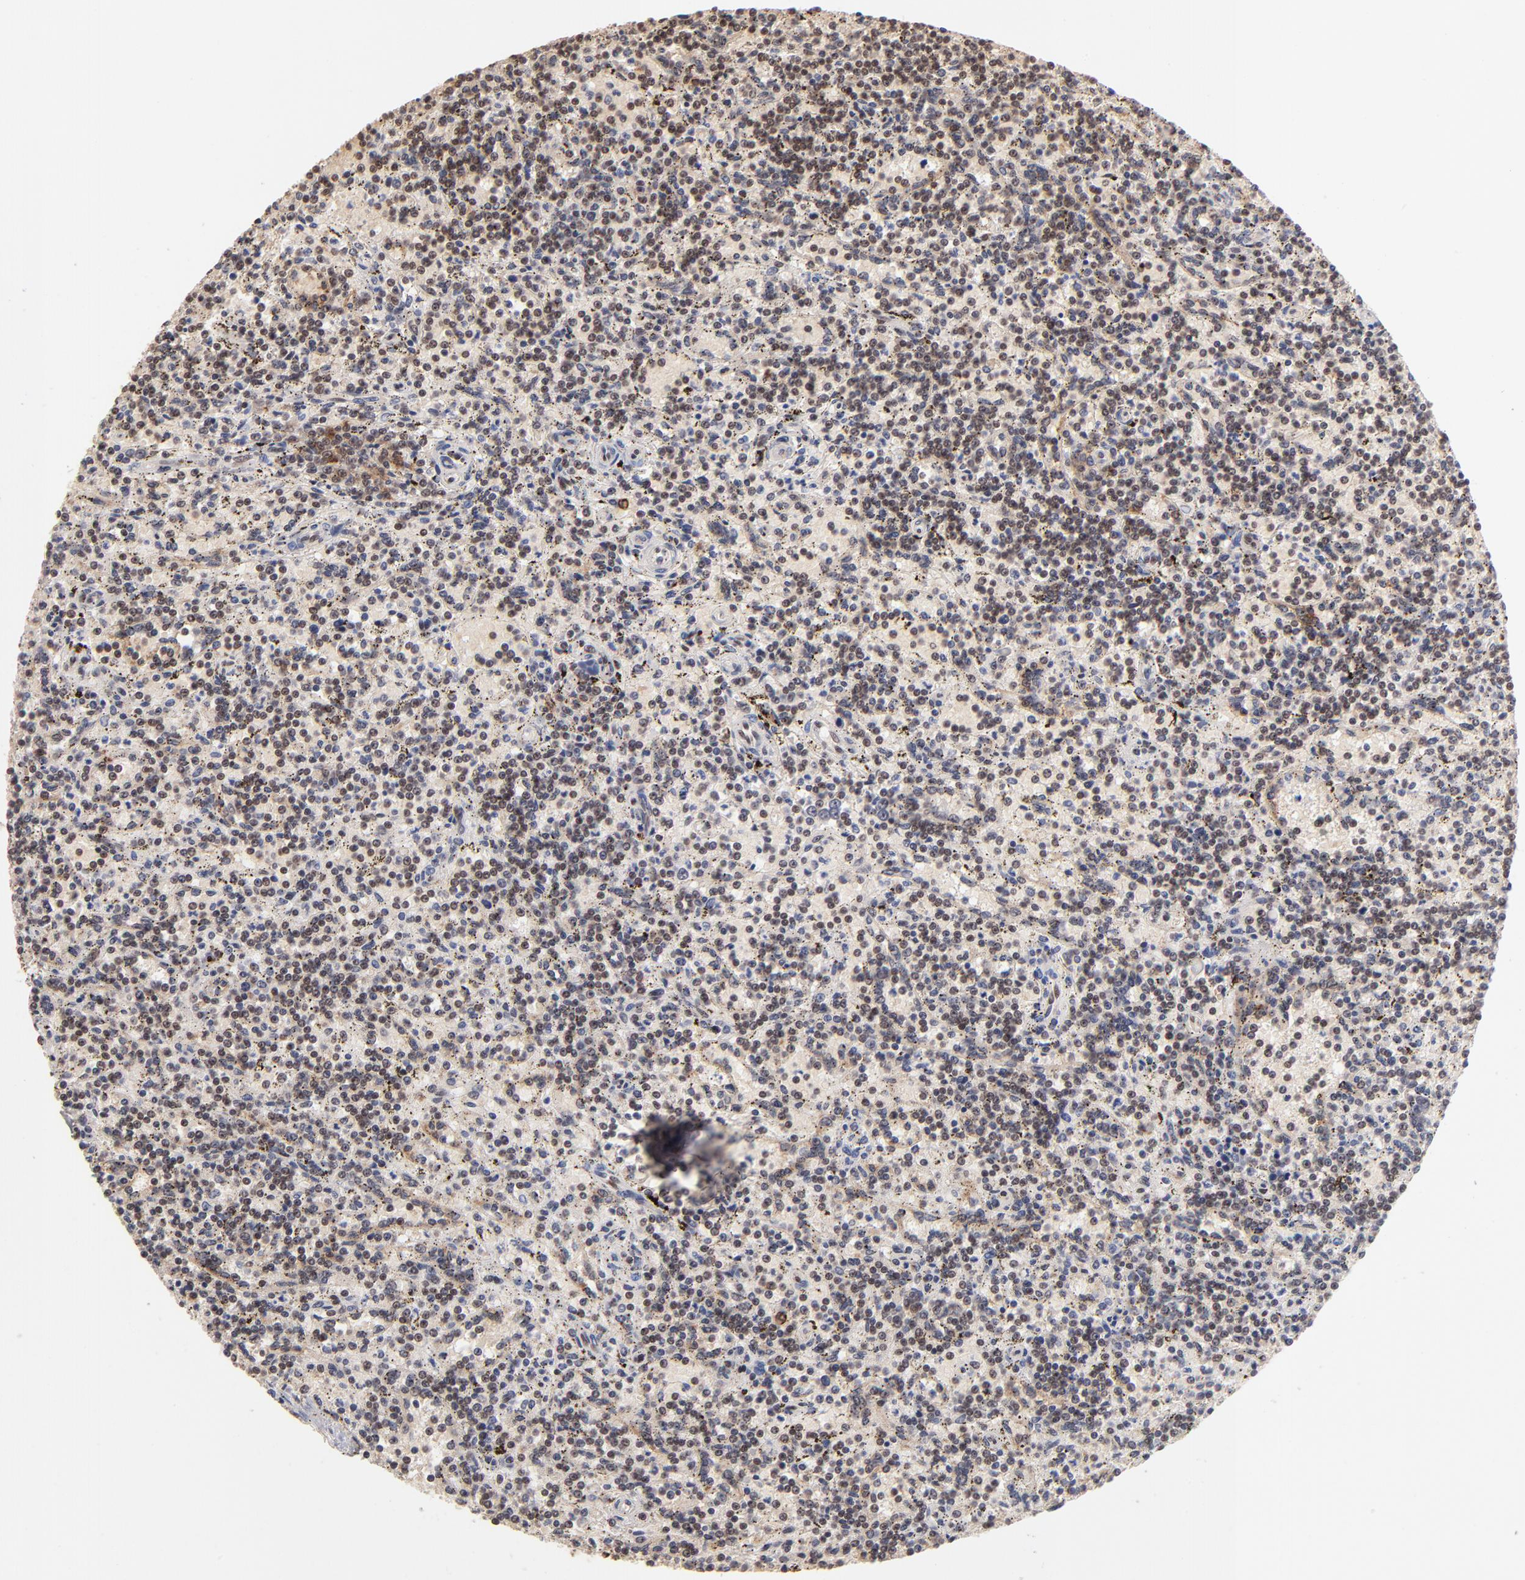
{"staining": {"intensity": "moderate", "quantity": "25%-75%", "location": "nuclear"}, "tissue": "lymphoma", "cell_type": "Tumor cells", "image_type": "cancer", "snomed": [{"axis": "morphology", "description": "Malignant lymphoma, non-Hodgkin's type, Low grade"}, {"axis": "topography", "description": "Spleen"}], "caption": "Immunohistochemistry (IHC) image of neoplastic tissue: human low-grade malignant lymphoma, non-Hodgkin's type stained using IHC exhibits medium levels of moderate protein expression localized specifically in the nuclear of tumor cells, appearing as a nuclear brown color.", "gene": "ZNF146", "patient": {"sex": "male", "age": 73}}